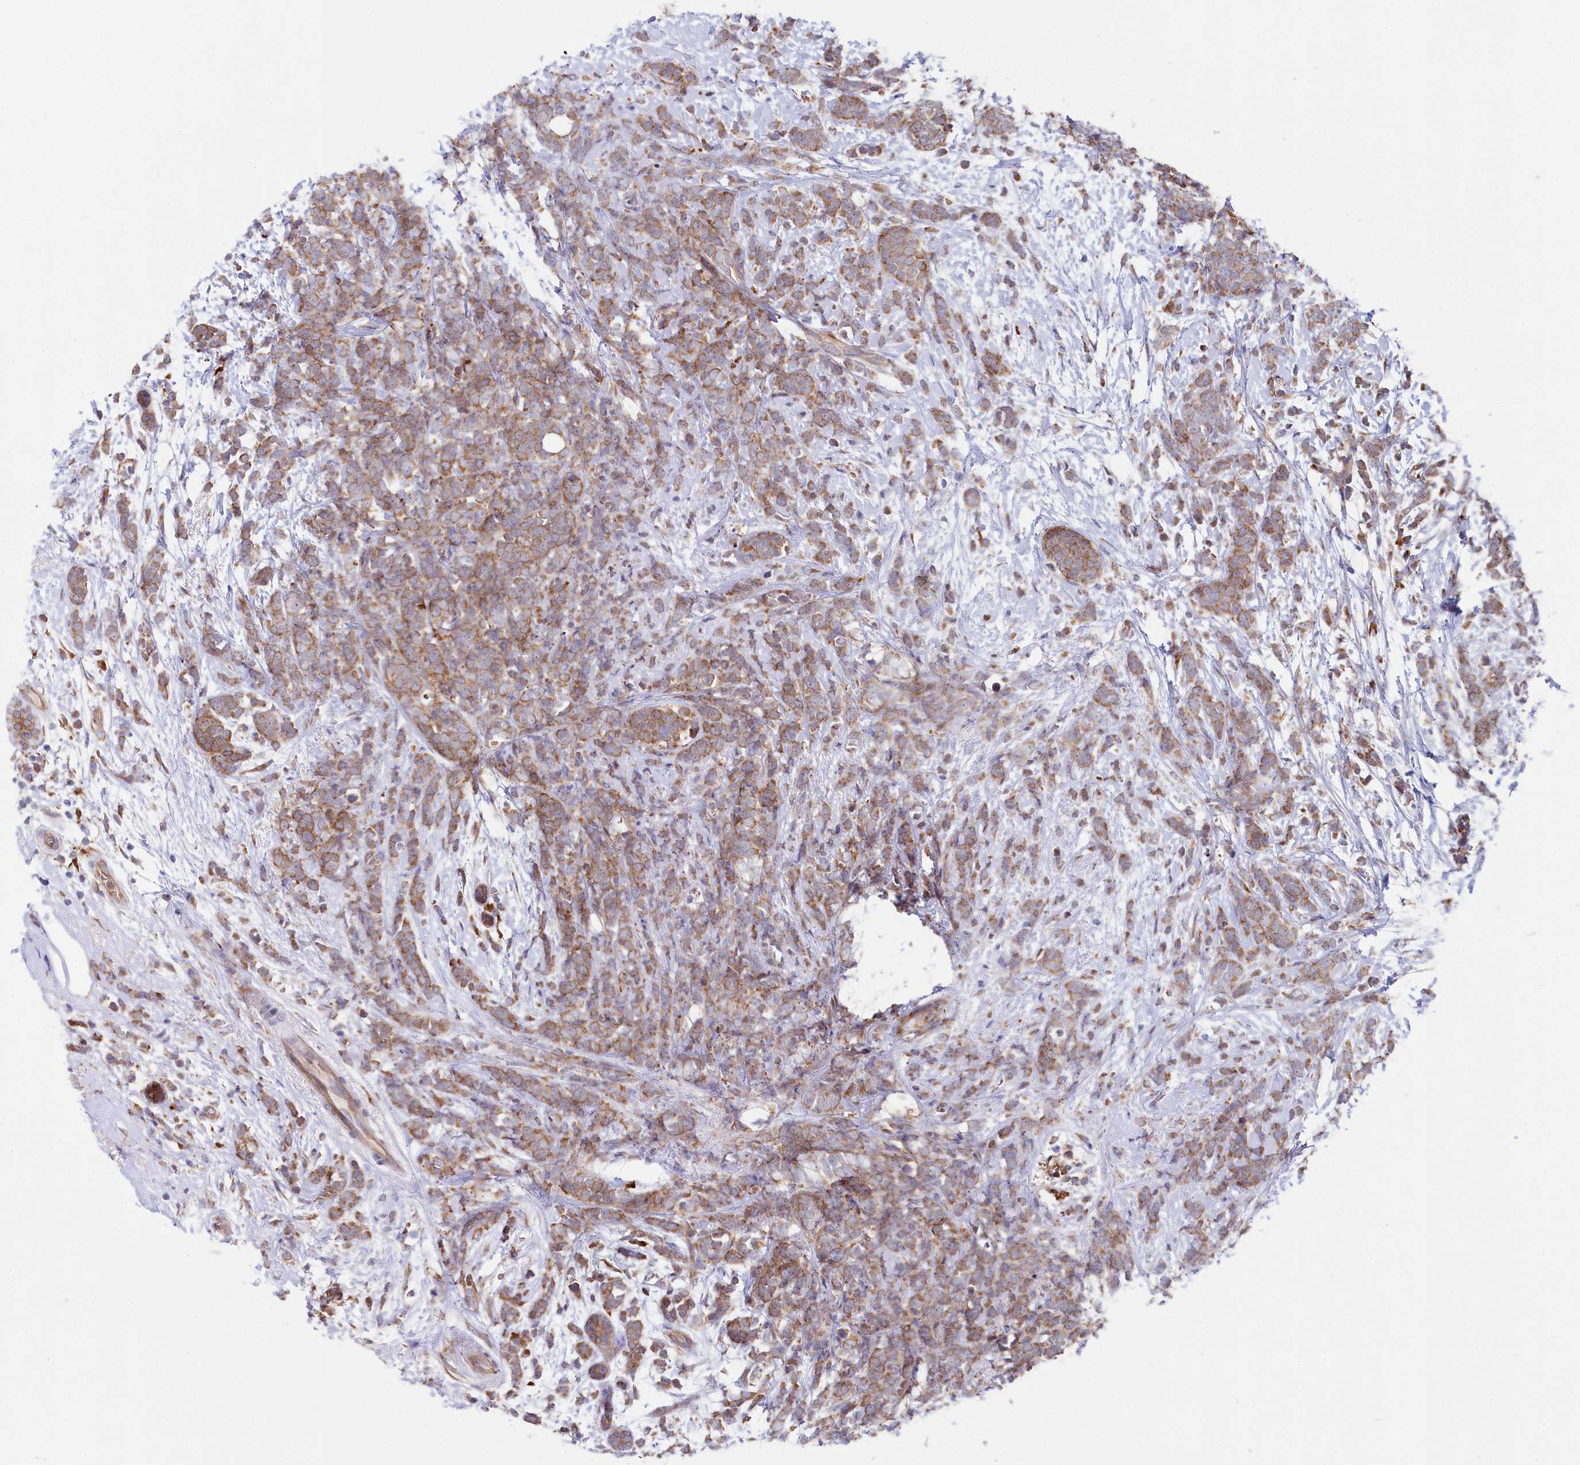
{"staining": {"intensity": "moderate", "quantity": ">75%", "location": "cytoplasmic/membranous"}, "tissue": "breast cancer", "cell_type": "Tumor cells", "image_type": "cancer", "snomed": [{"axis": "morphology", "description": "Lobular carcinoma"}, {"axis": "topography", "description": "Breast"}], "caption": "DAB immunohistochemical staining of breast cancer reveals moderate cytoplasmic/membranous protein staining in approximately >75% of tumor cells. (DAB IHC, brown staining for protein, blue staining for nuclei).", "gene": "CHID1", "patient": {"sex": "female", "age": 58}}